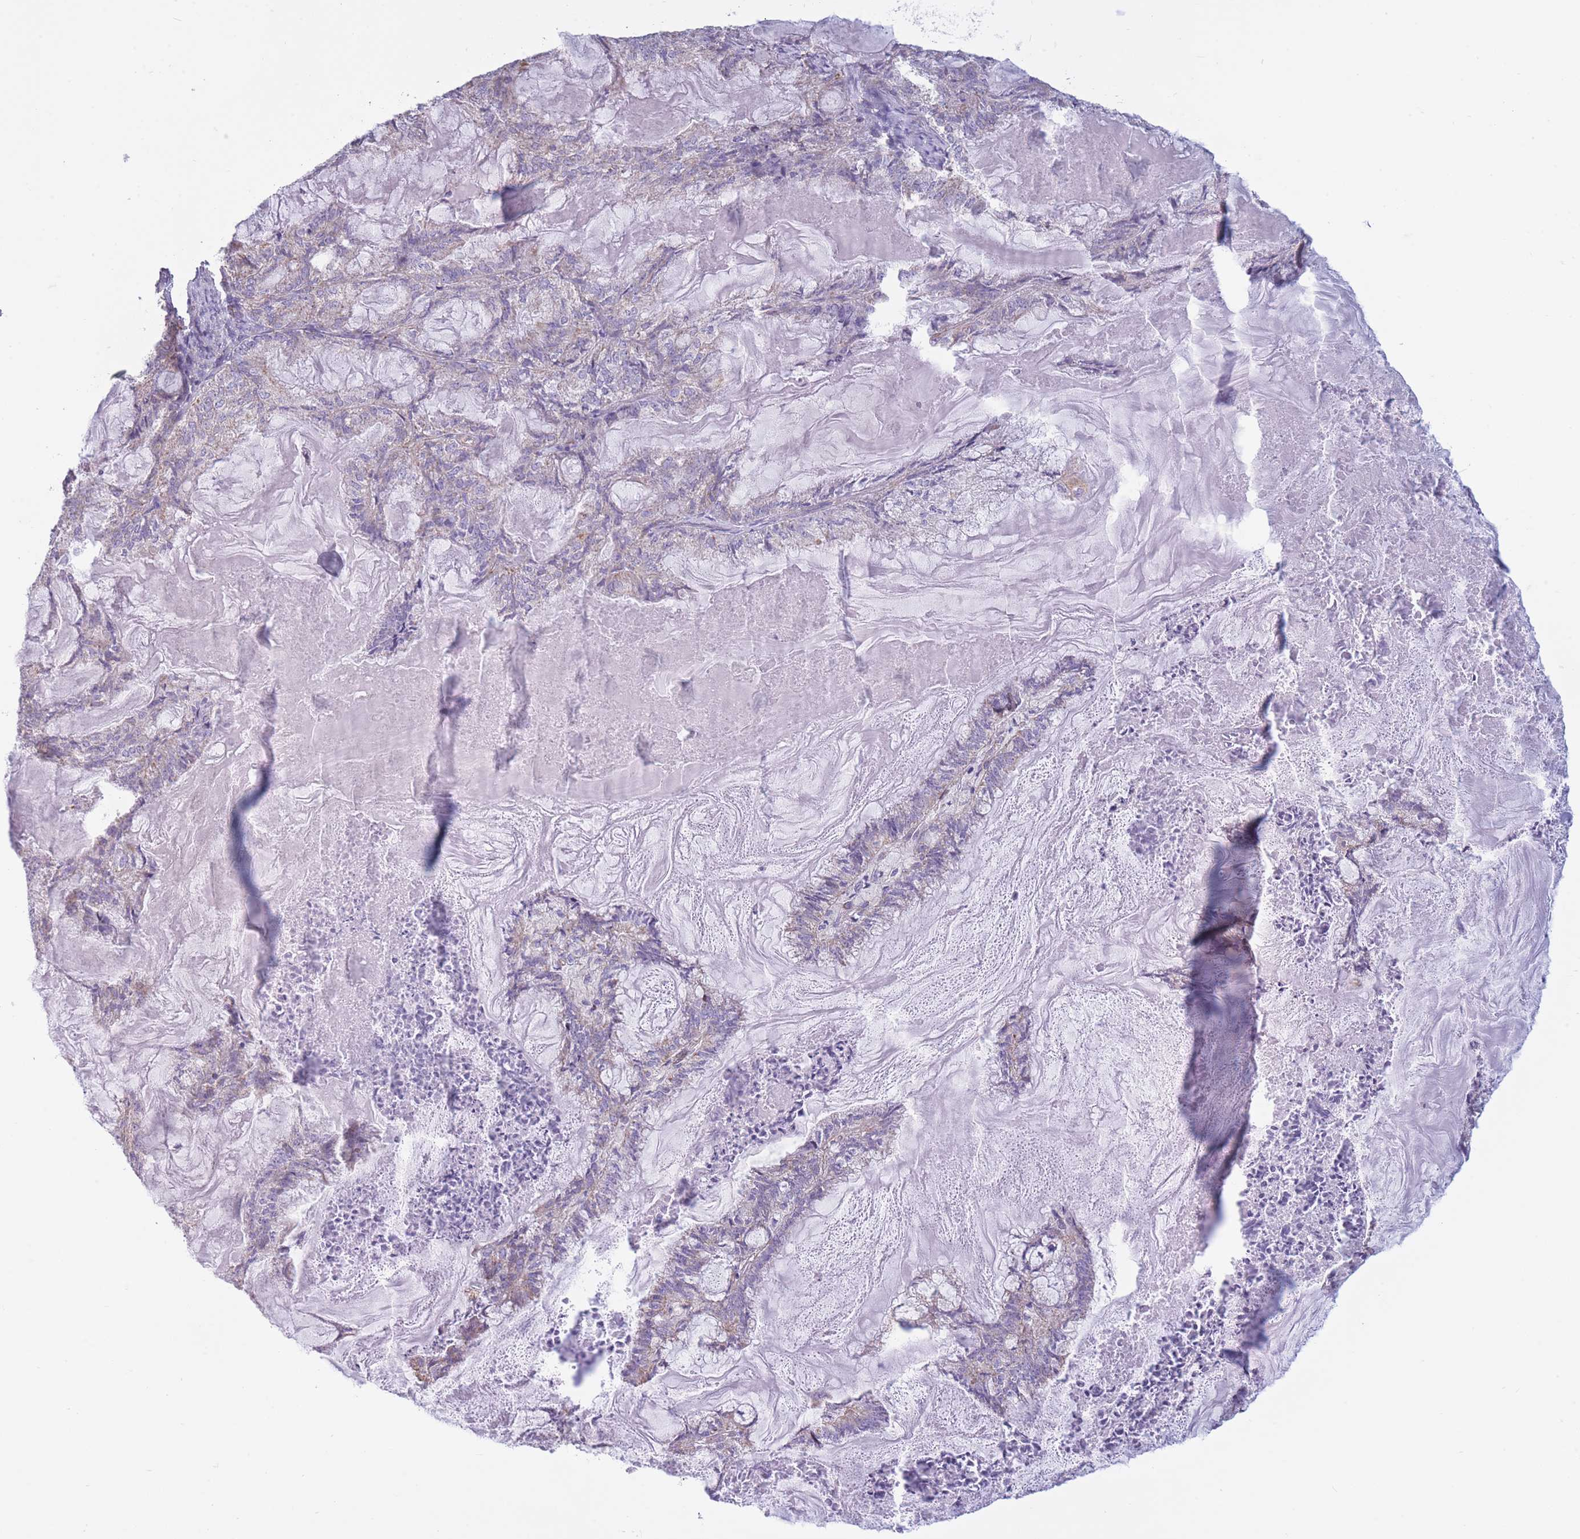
{"staining": {"intensity": "negative", "quantity": "none", "location": "none"}, "tissue": "endometrial cancer", "cell_type": "Tumor cells", "image_type": "cancer", "snomed": [{"axis": "morphology", "description": "Adenocarcinoma, NOS"}, {"axis": "topography", "description": "Endometrium"}], "caption": "Immunohistochemistry micrograph of endometrial adenocarcinoma stained for a protein (brown), which shows no positivity in tumor cells.", "gene": "PDHA1", "patient": {"sex": "female", "age": 86}}